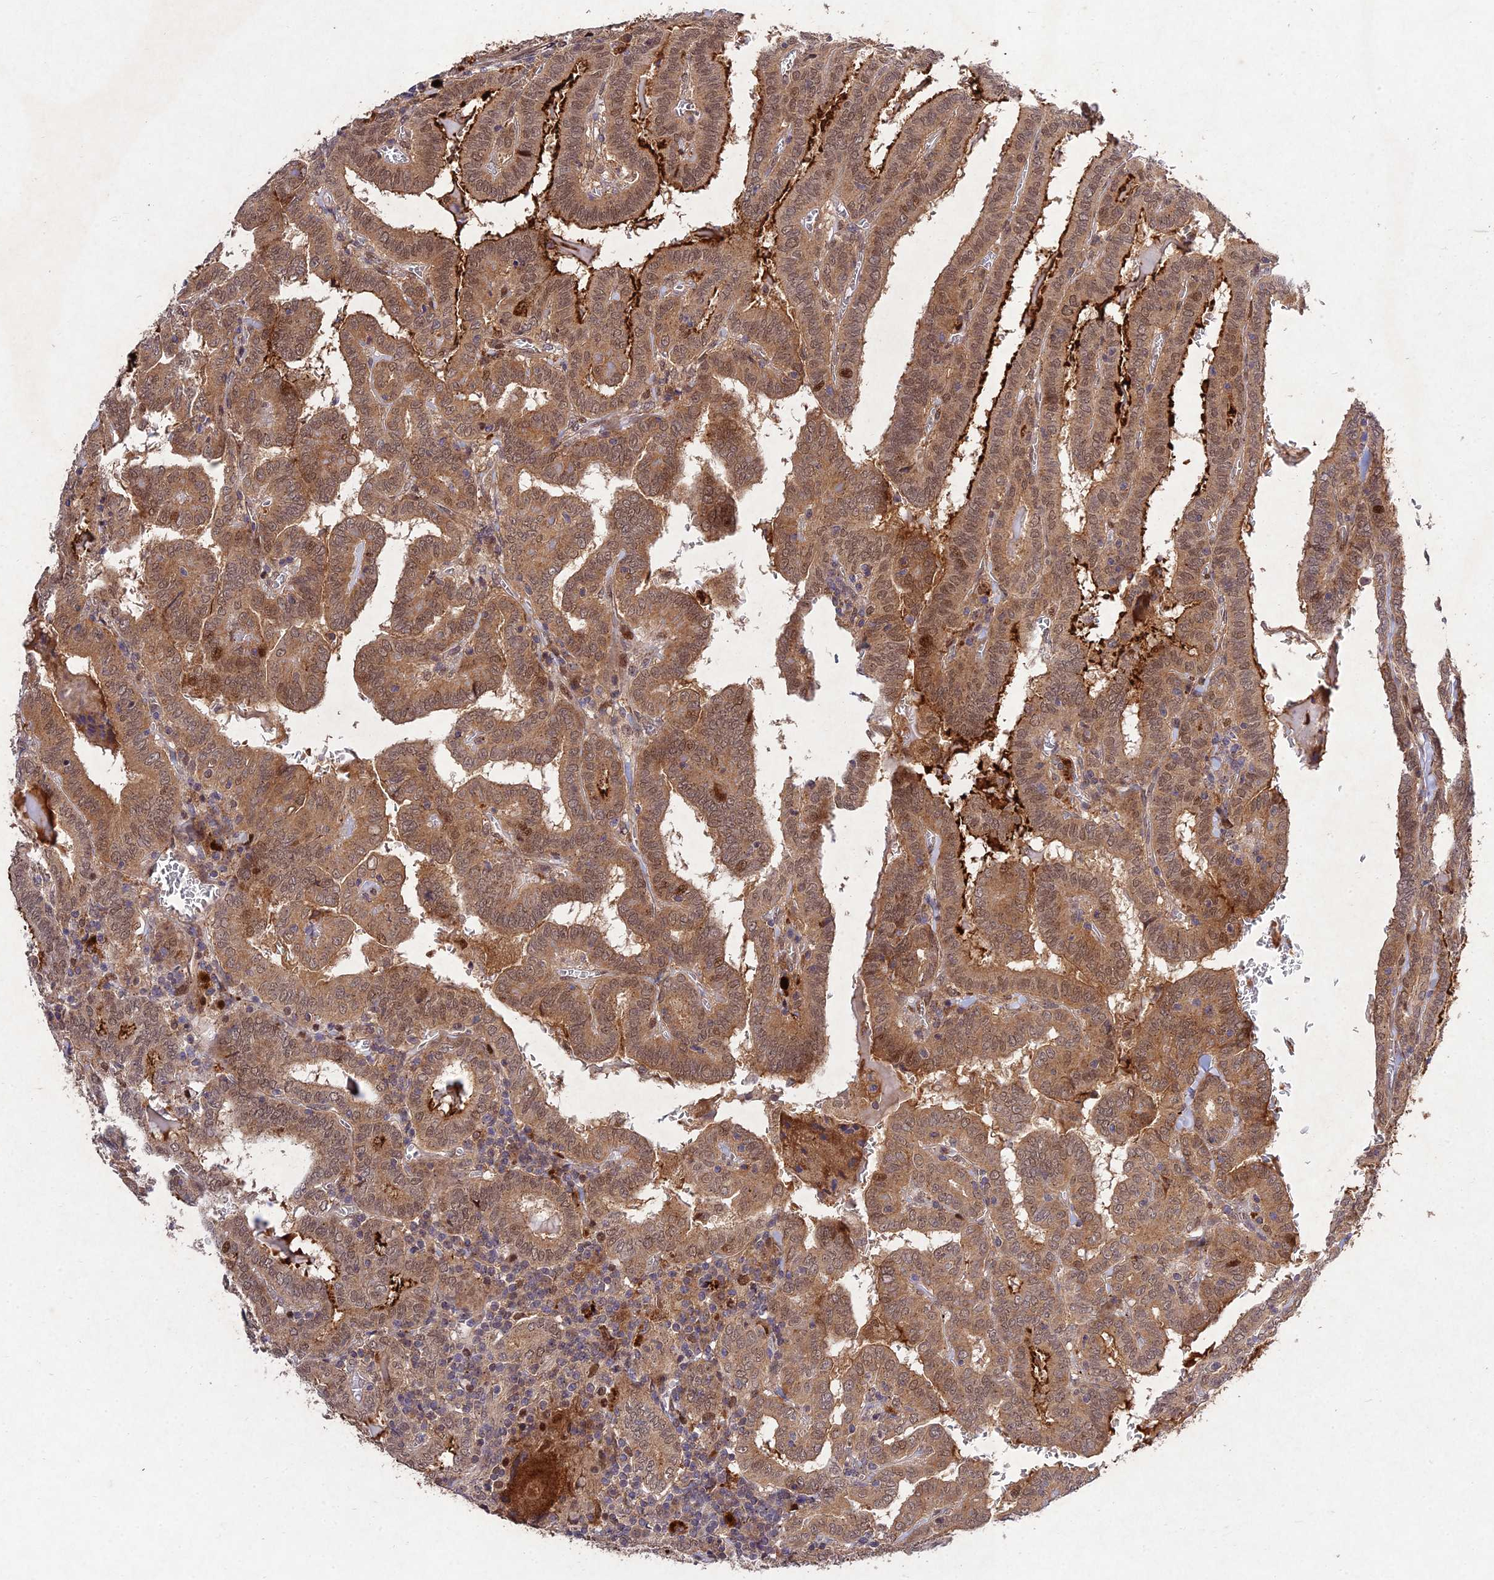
{"staining": {"intensity": "moderate", "quantity": ">75%", "location": "cytoplasmic/membranous,nuclear"}, "tissue": "thyroid cancer", "cell_type": "Tumor cells", "image_type": "cancer", "snomed": [{"axis": "morphology", "description": "Papillary adenocarcinoma, NOS"}, {"axis": "topography", "description": "Thyroid gland"}], "caption": "This photomicrograph displays immunohistochemistry staining of human thyroid cancer (papillary adenocarcinoma), with medium moderate cytoplasmic/membranous and nuclear staining in about >75% of tumor cells.", "gene": "MKKS", "patient": {"sex": "female", "age": 72}}